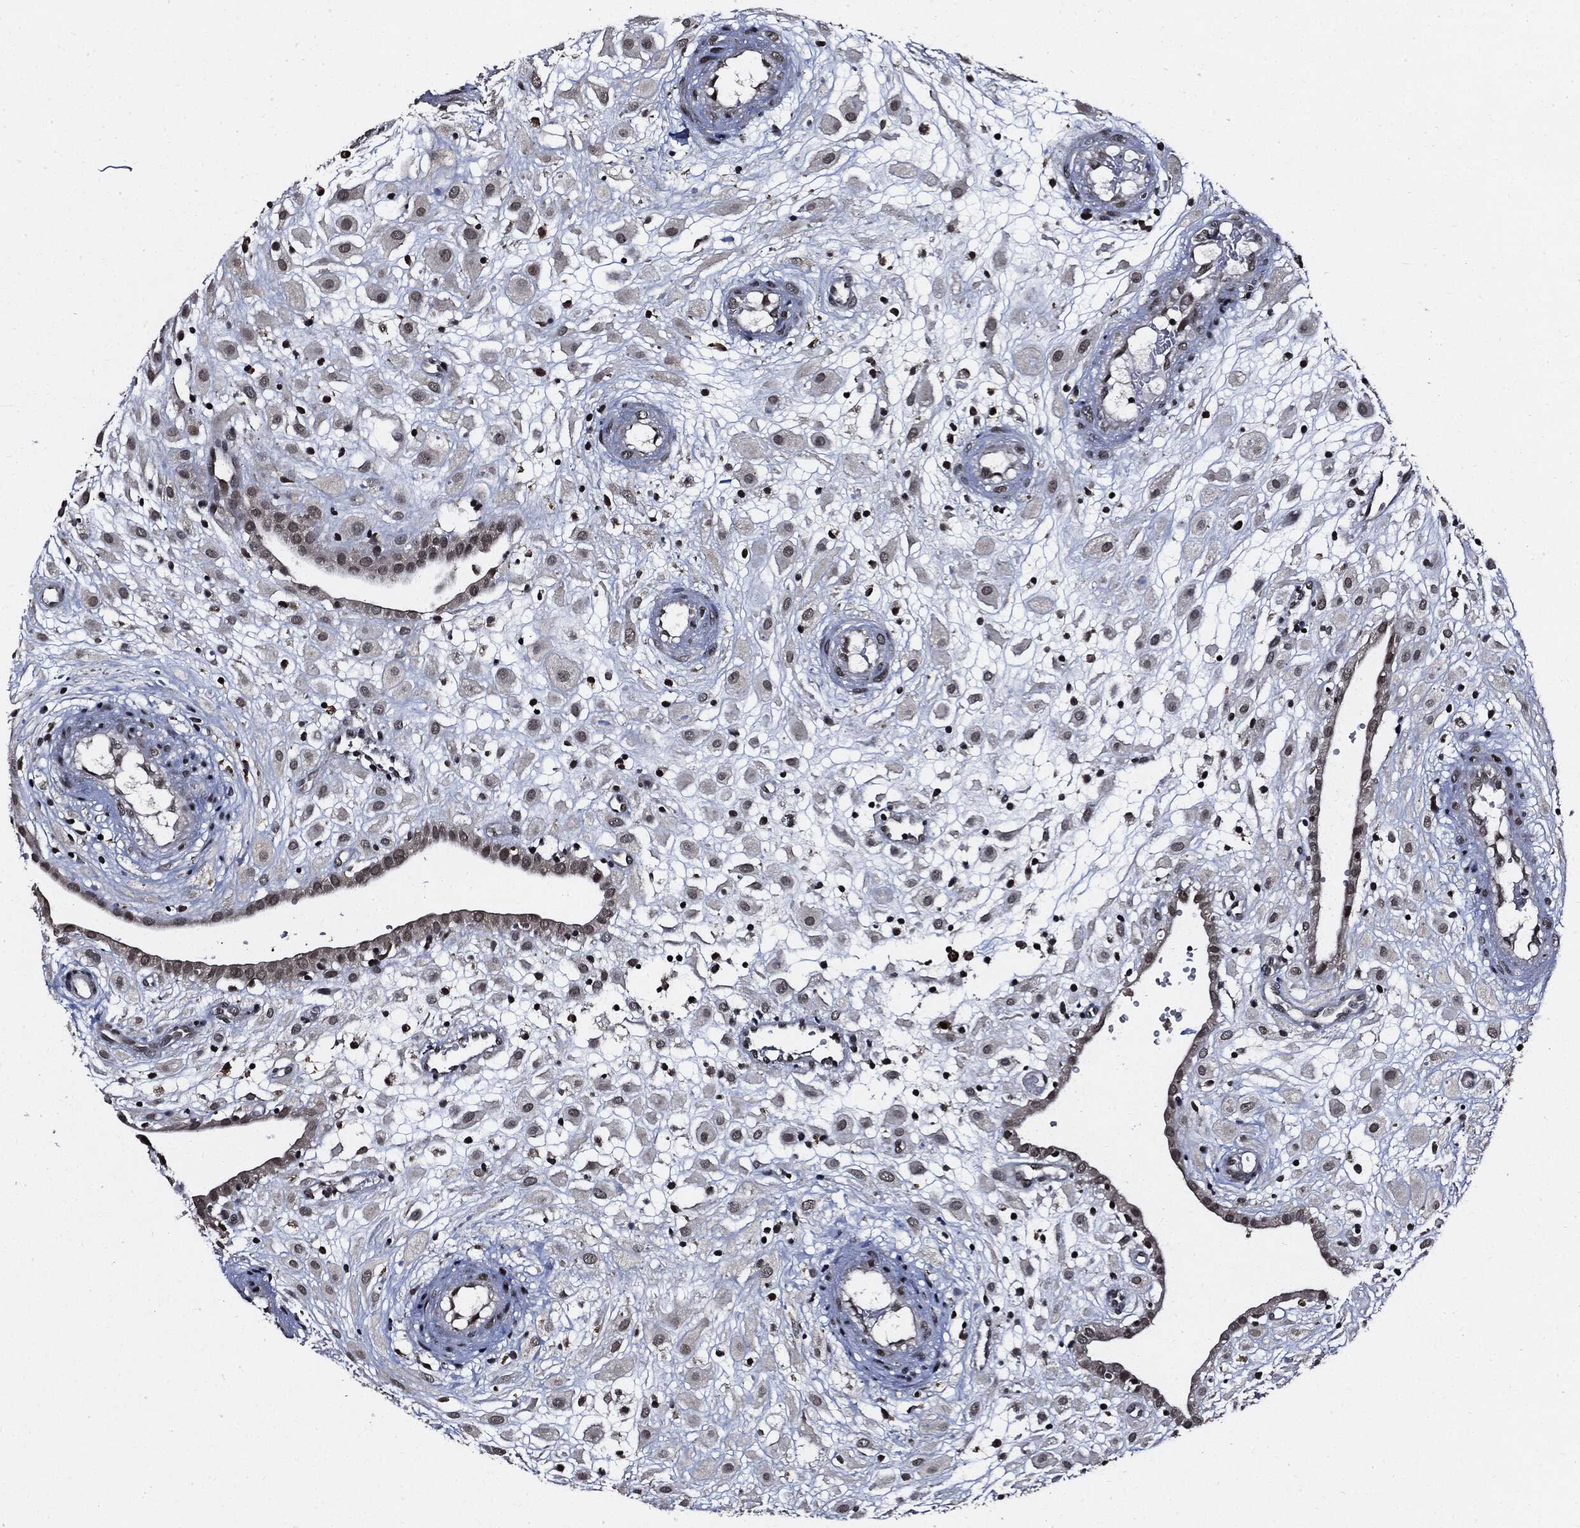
{"staining": {"intensity": "moderate", "quantity": "<25%", "location": "cytoplasmic/membranous,nuclear"}, "tissue": "placenta", "cell_type": "Decidual cells", "image_type": "normal", "snomed": [{"axis": "morphology", "description": "Normal tissue, NOS"}, {"axis": "topography", "description": "Placenta"}], "caption": "Immunohistochemical staining of unremarkable placenta displays moderate cytoplasmic/membranous,nuclear protein expression in about <25% of decidual cells. (Stains: DAB (3,3'-diaminobenzidine) in brown, nuclei in blue, Microscopy: brightfield microscopy at high magnification).", "gene": "SUGT1", "patient": {"sex": "female", "age": 24}}